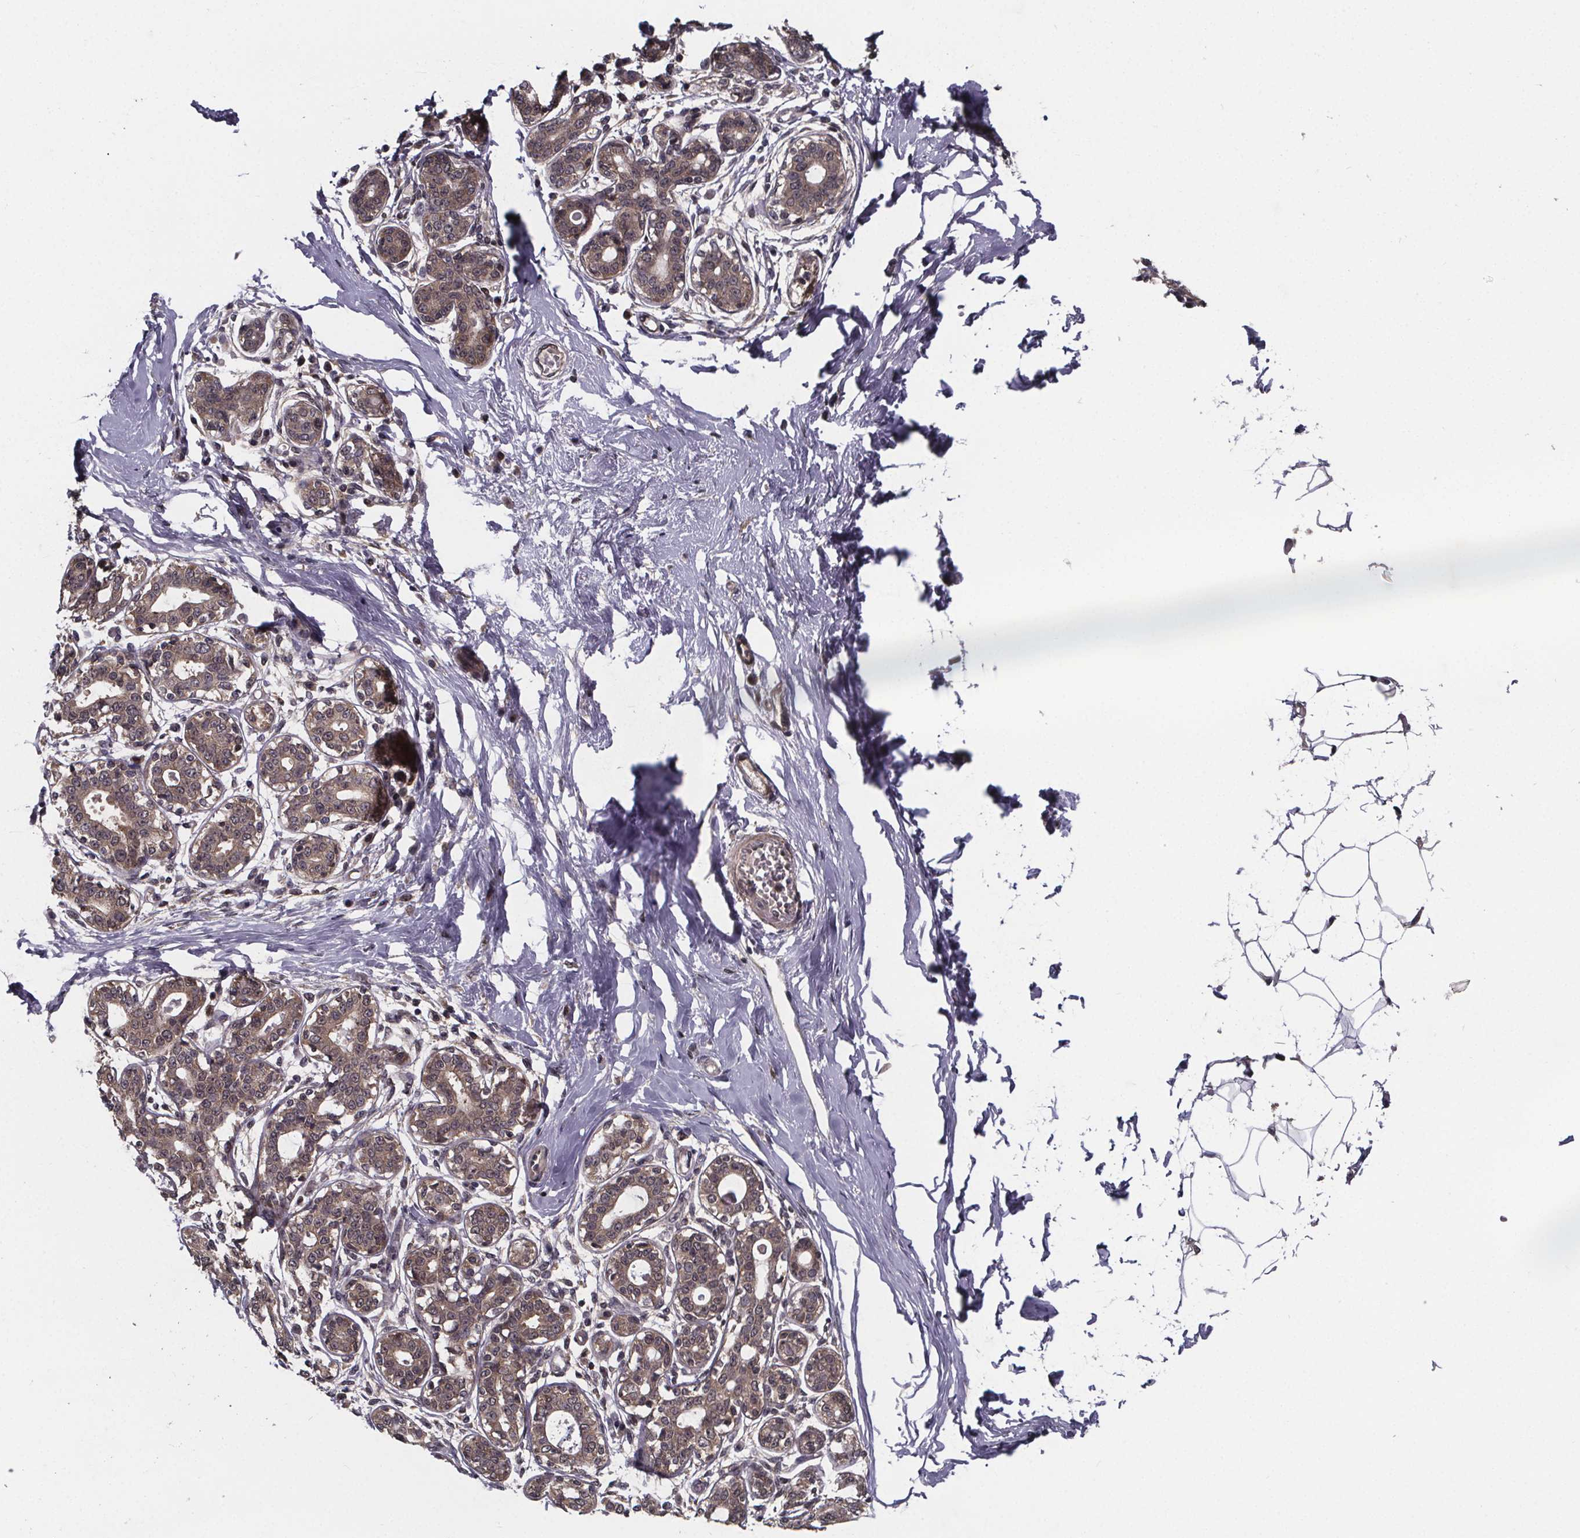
{"staining": {"intensity": "negative", "quantity": "none", "location": "none"}, "tissue": "breast", "cell_type": "Adipocytes", "image_type": "normal", "snomed": [{"axis": "morphology", "description": "Normal tissue, NOS"}, {"axis": "topography", "description": "Skin"}, {"axis": "topography", "description": "Breast"}], "caption": "A high-resolution image shows immunohistochemistry (IHC) staining of normal breast, which exhibits no significant staining in adipocytes. (DAB IHC, high magnification).", "gene": "FN3KRP", "patient": {"sex": "female", "age": 43}}